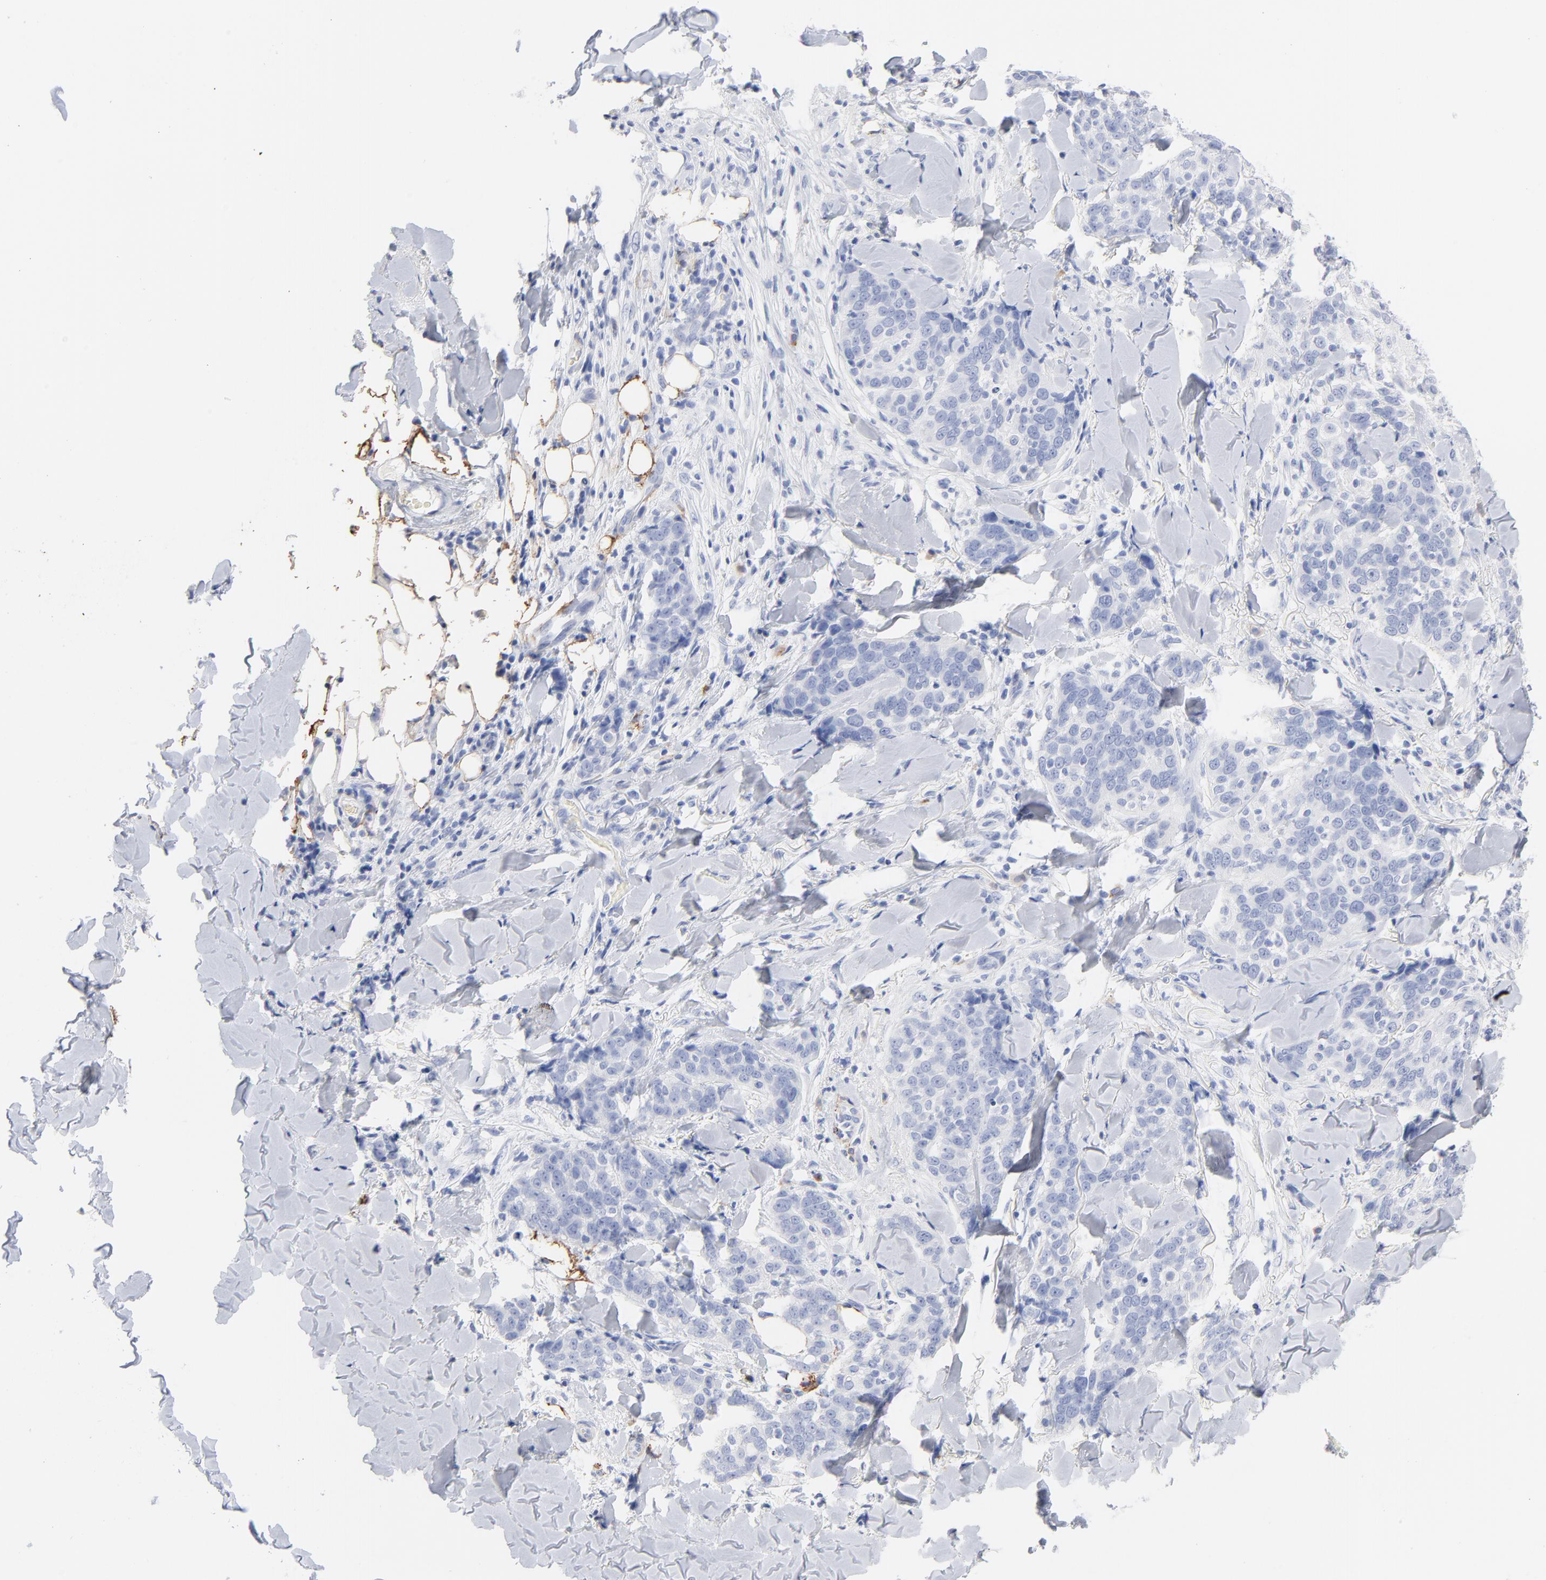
{"staining": {"intensity": "negative", "quantity": "none", "location": "none"}, "tissue": "skin cancer", "cell_type": "Tumor cells", "image_type": "cancer", "snomed": [{"axis": "morphology", "description": "Normal tissue, NOS"}, {"axis": "morphology", "description": "Squamous cell carcinoma, NOS"}, {"axis": "topography", "description": "Skin"}], "caption": "Immunohistochemical staining of squamous cell carcinoma (skin) demonstrates no significant positivity in tumor cells.", "gene": "AGTR1", "patient": {"sex": "female", "age": 83}}